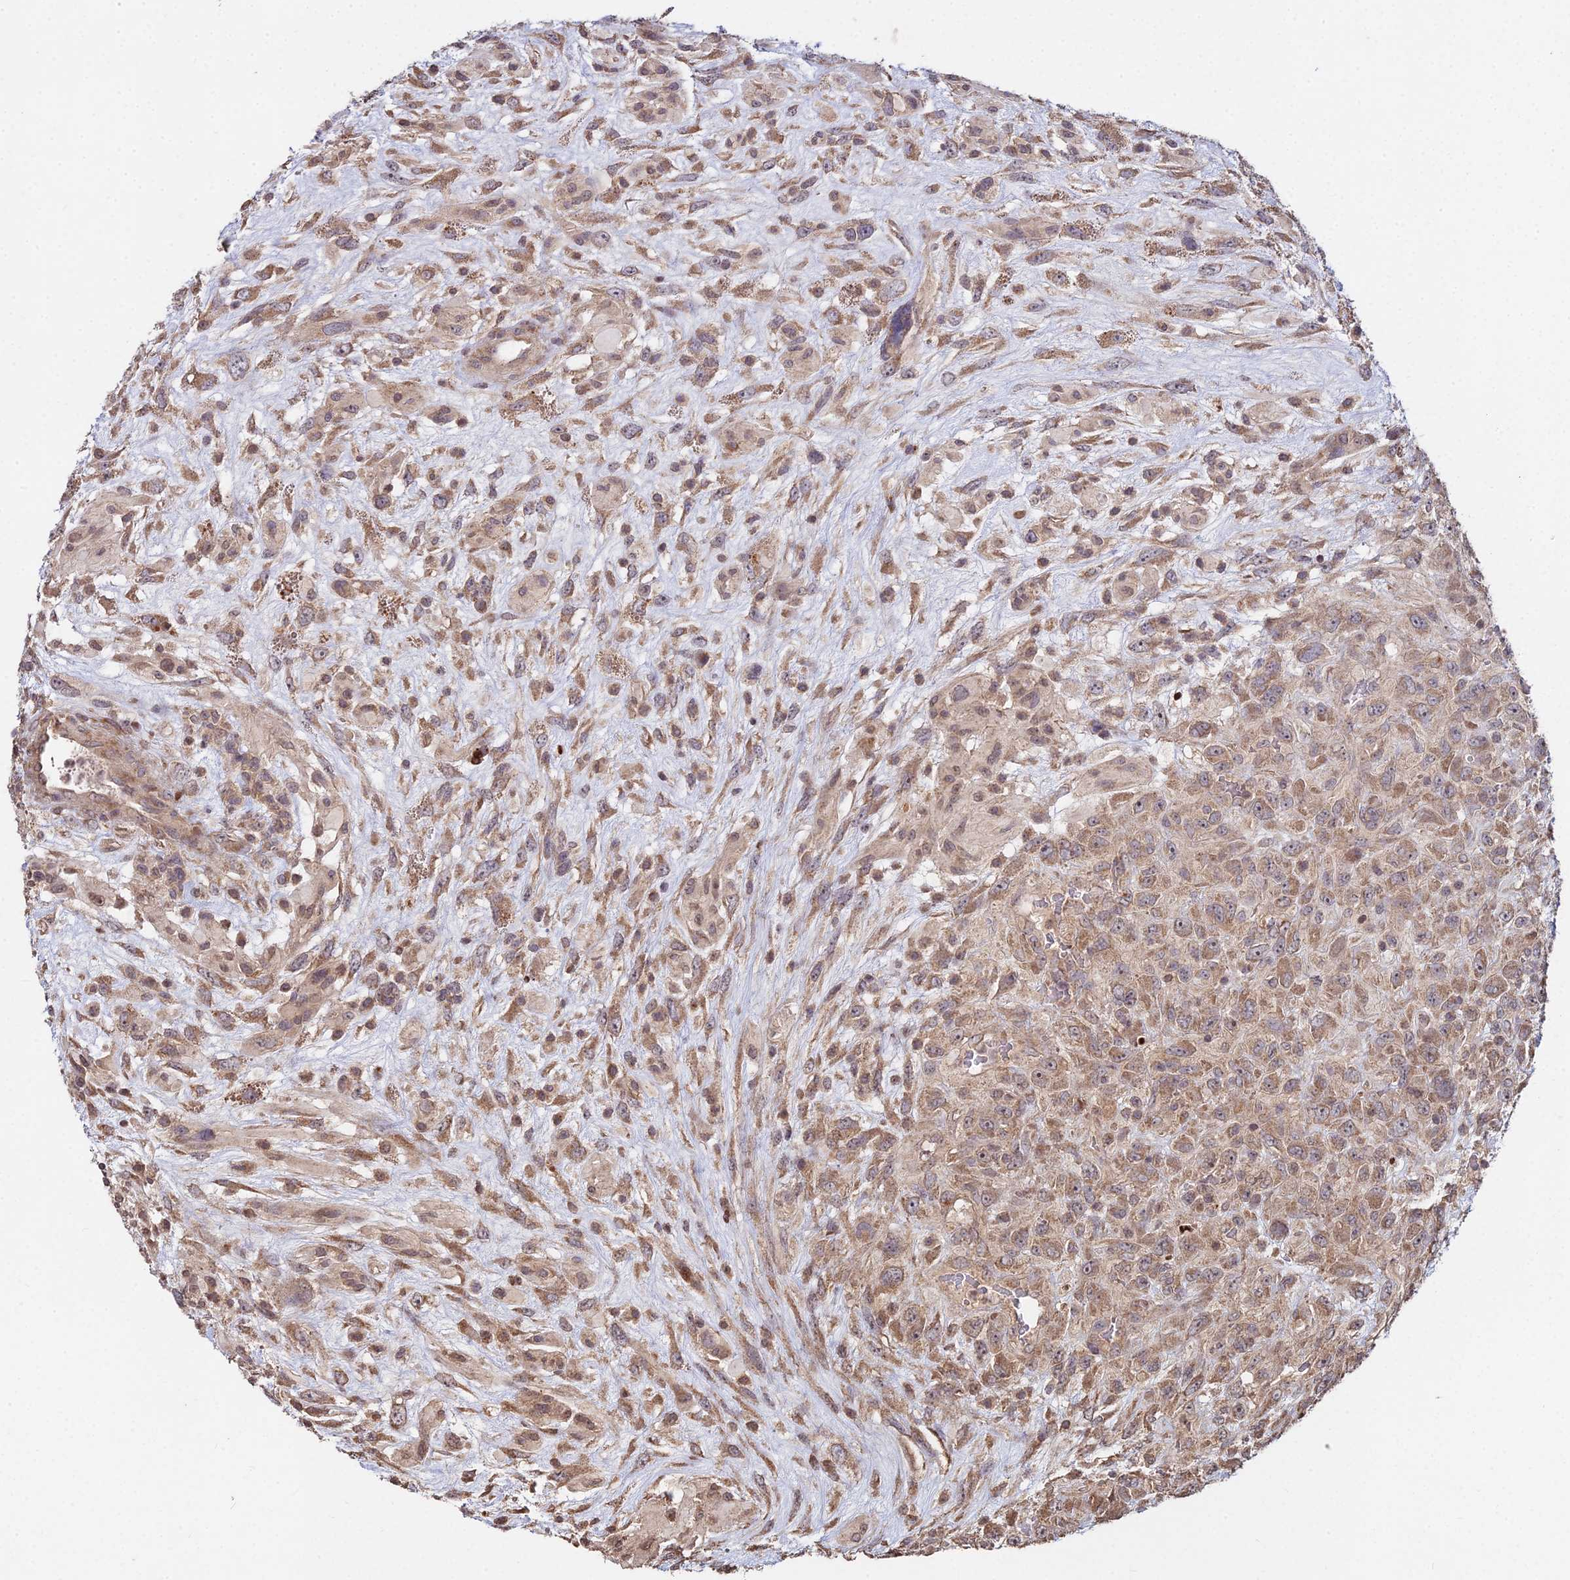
{"staining": {"intensity": "moderate", "quantity": ">75%", "location": "cytoplasmic/membranous"}, "tissue": "glioma", "cell_type": "Tumor cells", "image_type": "cancer", "snomed": [{"axis": "morphology", "description": "Glioma, malignant, High grade"}, {"axis": "topography", "description": "Brain"}], "caption": "This photomicrograph displays glioma stained with immunohistochemistry (IHC) to label a protein in brown. The cytoplasmic/membranous of tumor cells show moderate positivity for the protein. Nuclei are counter-stained blue.", "gene": "RBMS2", "patient": {"sex": "male", "age": 61}}